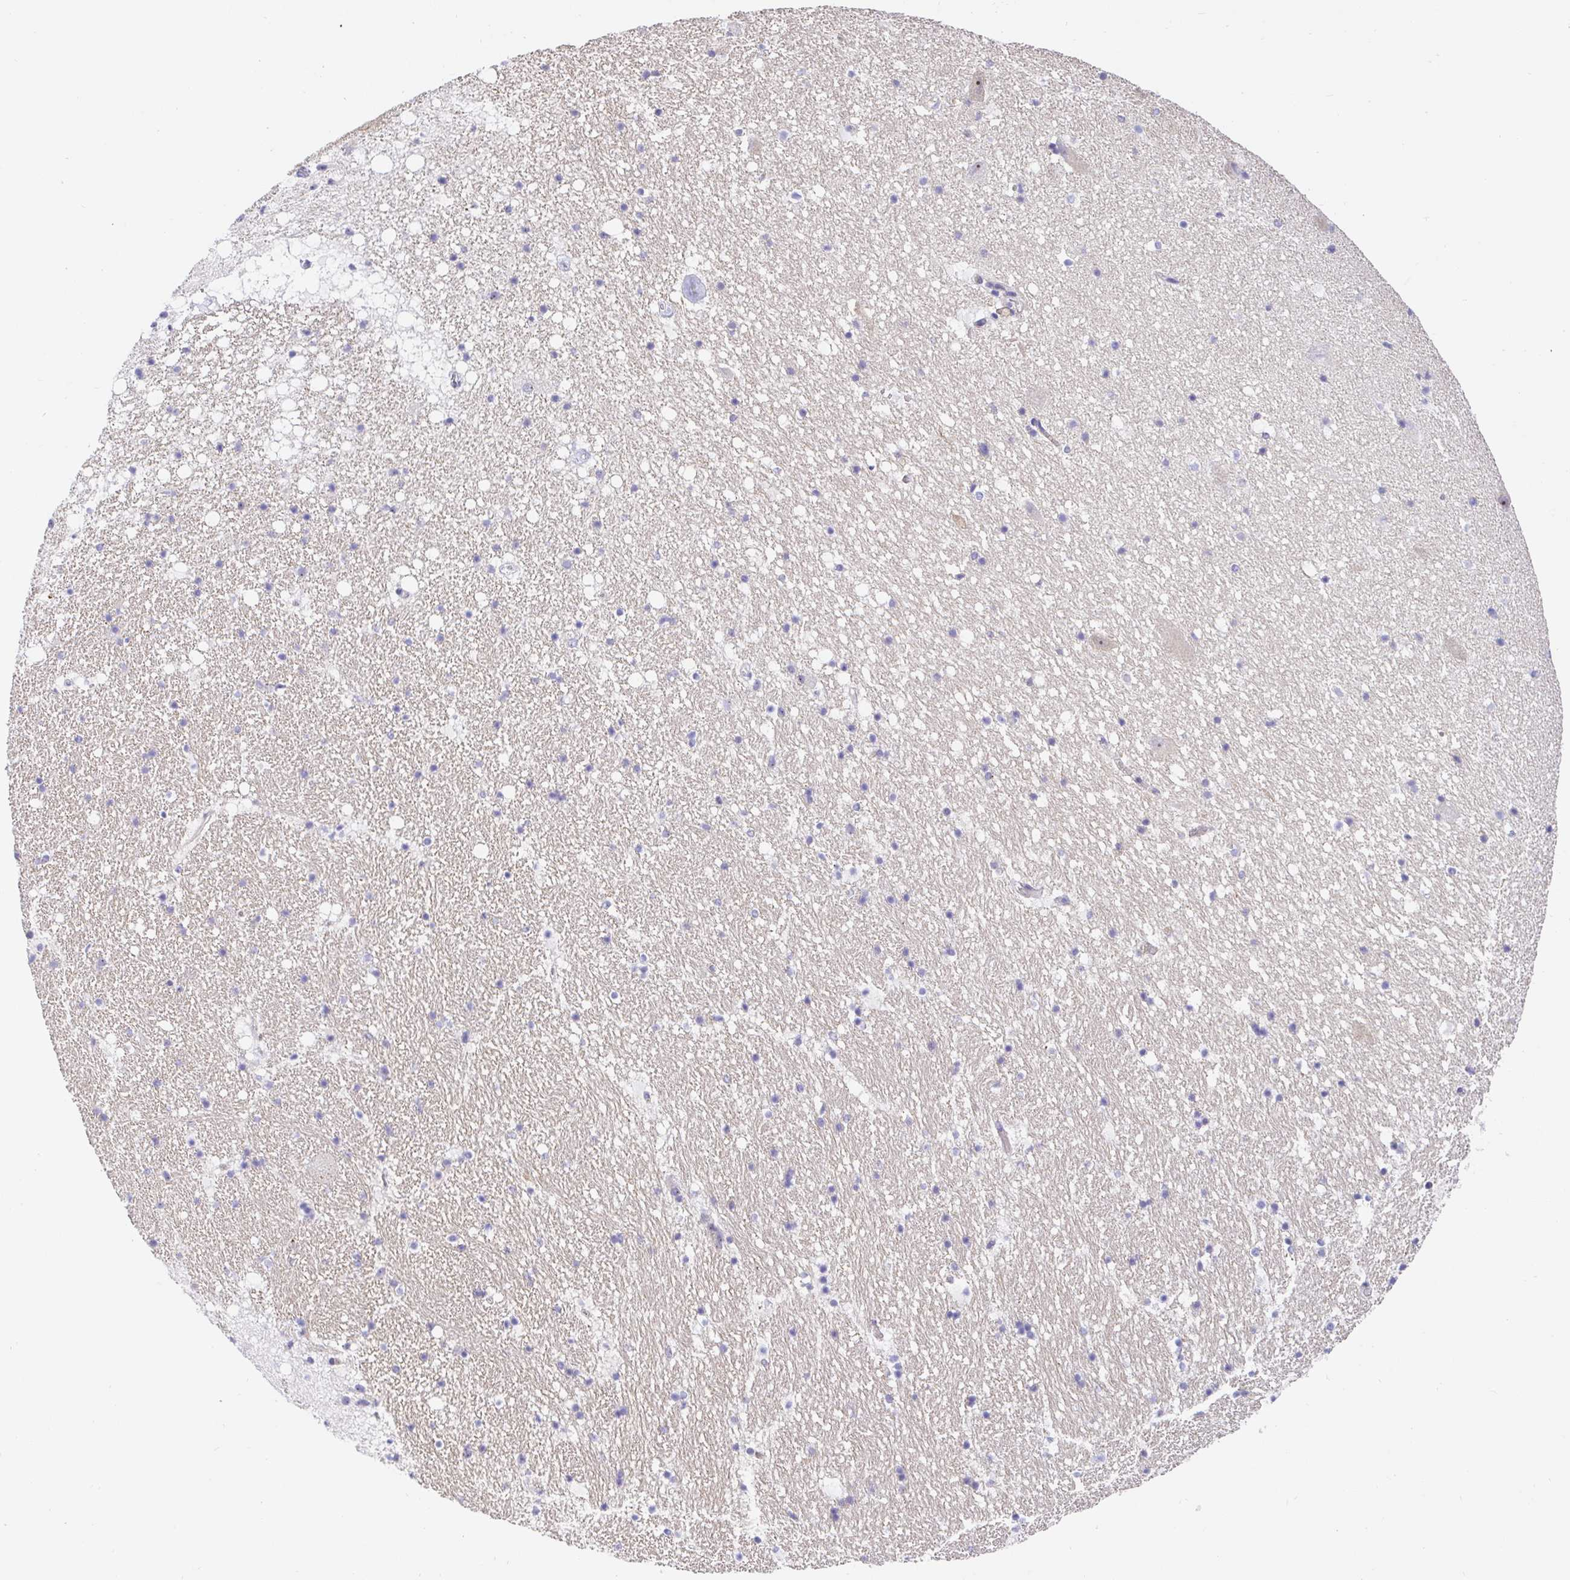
{"staining": {"intensity": "negative", "quantity": "none", "location": "none"}, "tissue": "hippocampus", "cell_type": "Glial cells", "image_type": "normal", "snomed": [{"axis": "morphology", "description": "Normal tissue, NOS"}, {"axis": "topography", "description": "Hippocampus"}], "caption": "IHC micrograph of normal hippocampus: human hippocampus stained with DAB (3,3'-diaminobenzidine) demonstrates no significant protein staining in glial cells.", "gene": "TIMELESS", "patient": {"sex": "female", "age": 42}}